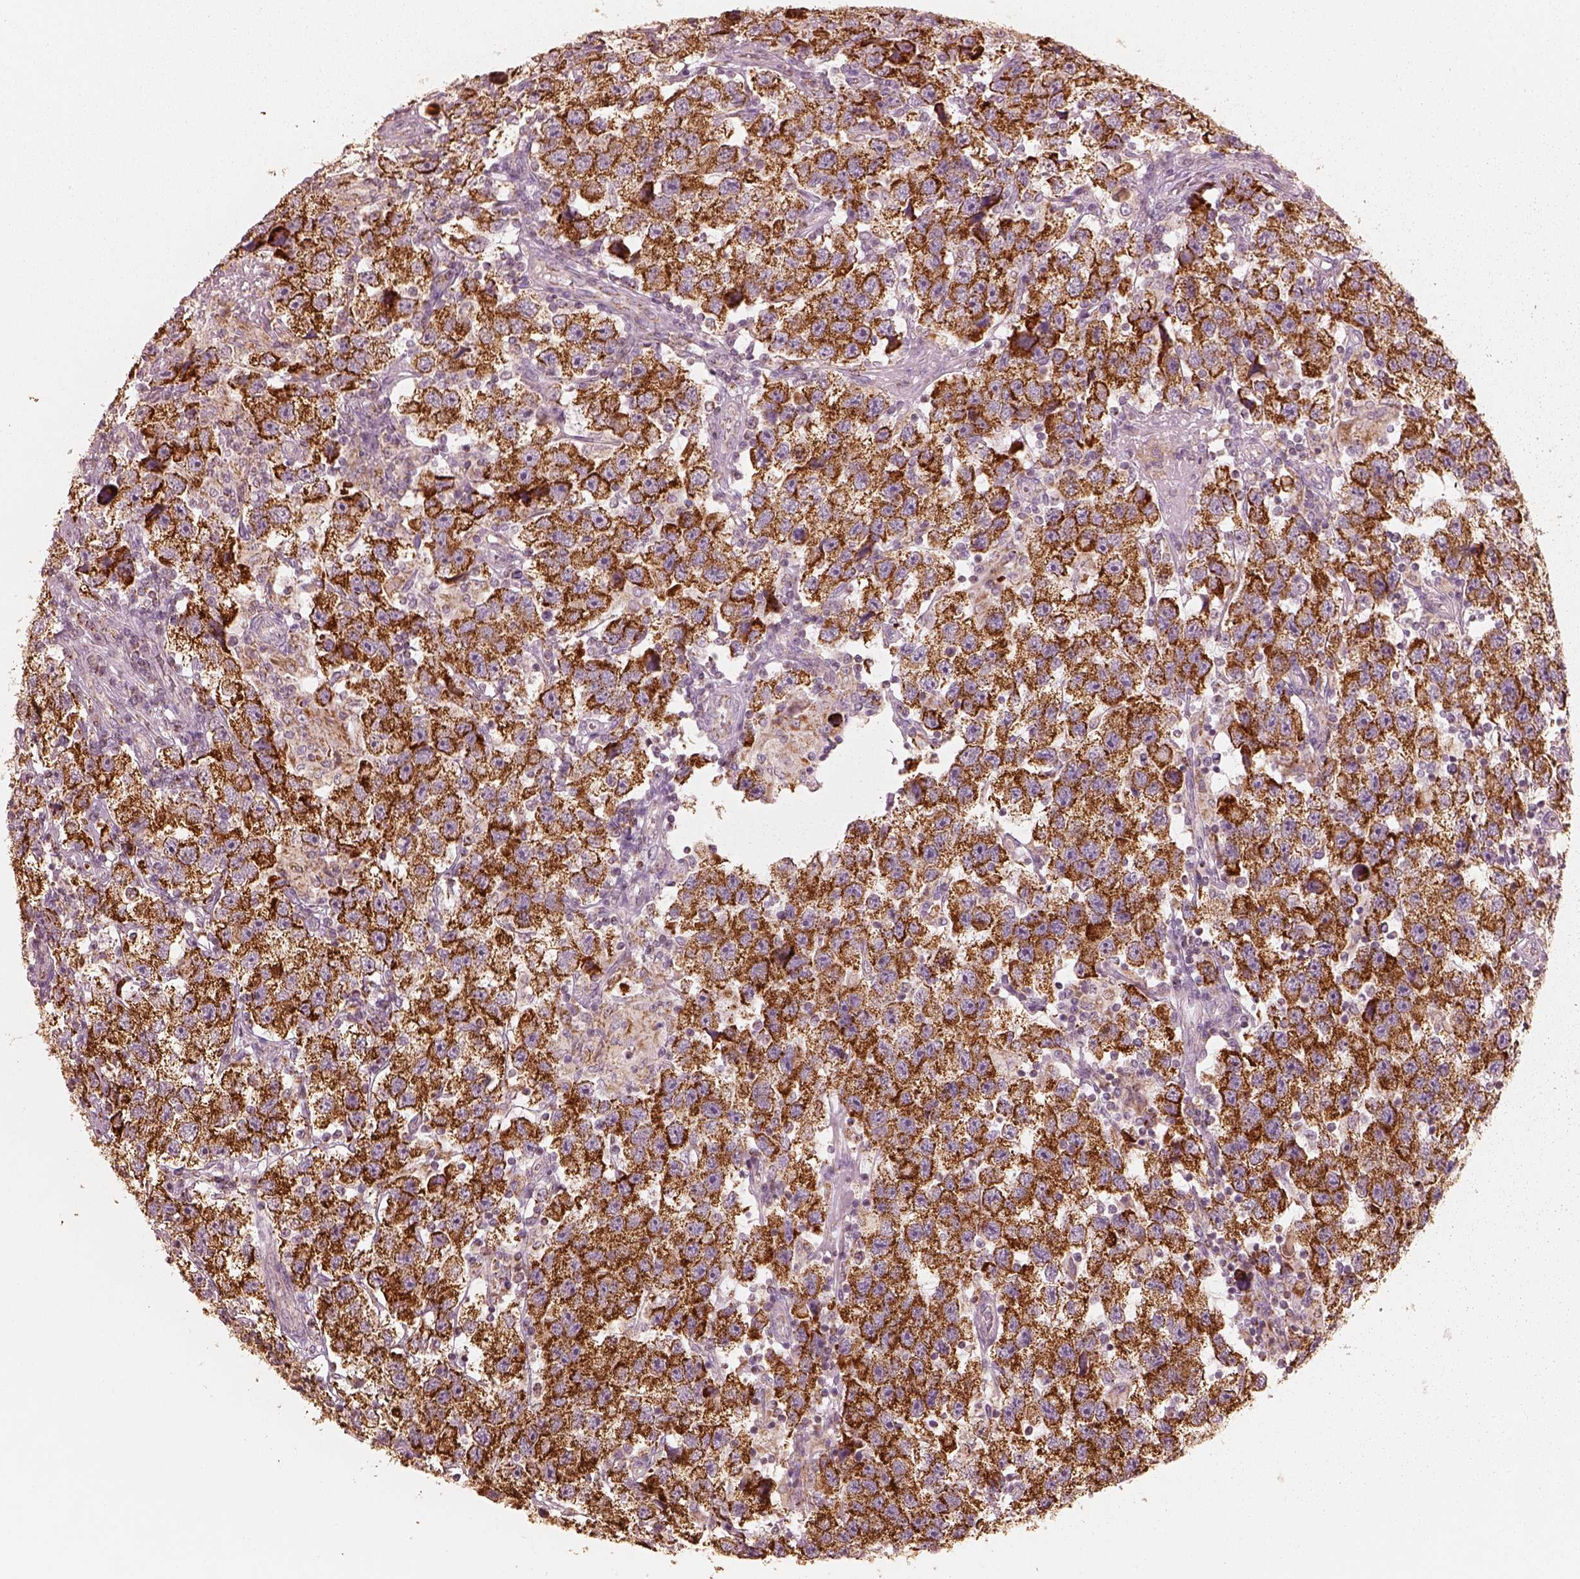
{"staining": {"intensity": "strong", "quantity": ">75%", "location": "cytoplasmic/membranous"}, "tissue": "testis cancer", "cell_type": "Tumor cells", "image_type": "cancer", "snomed": [{"axis": "morphology", "description": "Seminoma, NOS"}, {"axis": "topography", "description": "Testis"}], "caption": "Human testis cancer (seminoma) stained for a protein (brown) displays strong cytoplasmic/membranous positive expression in approximately >75% of tumor cells.", "gene": "ENTPD6", "patient": {"sex": "male", "age": 26}}